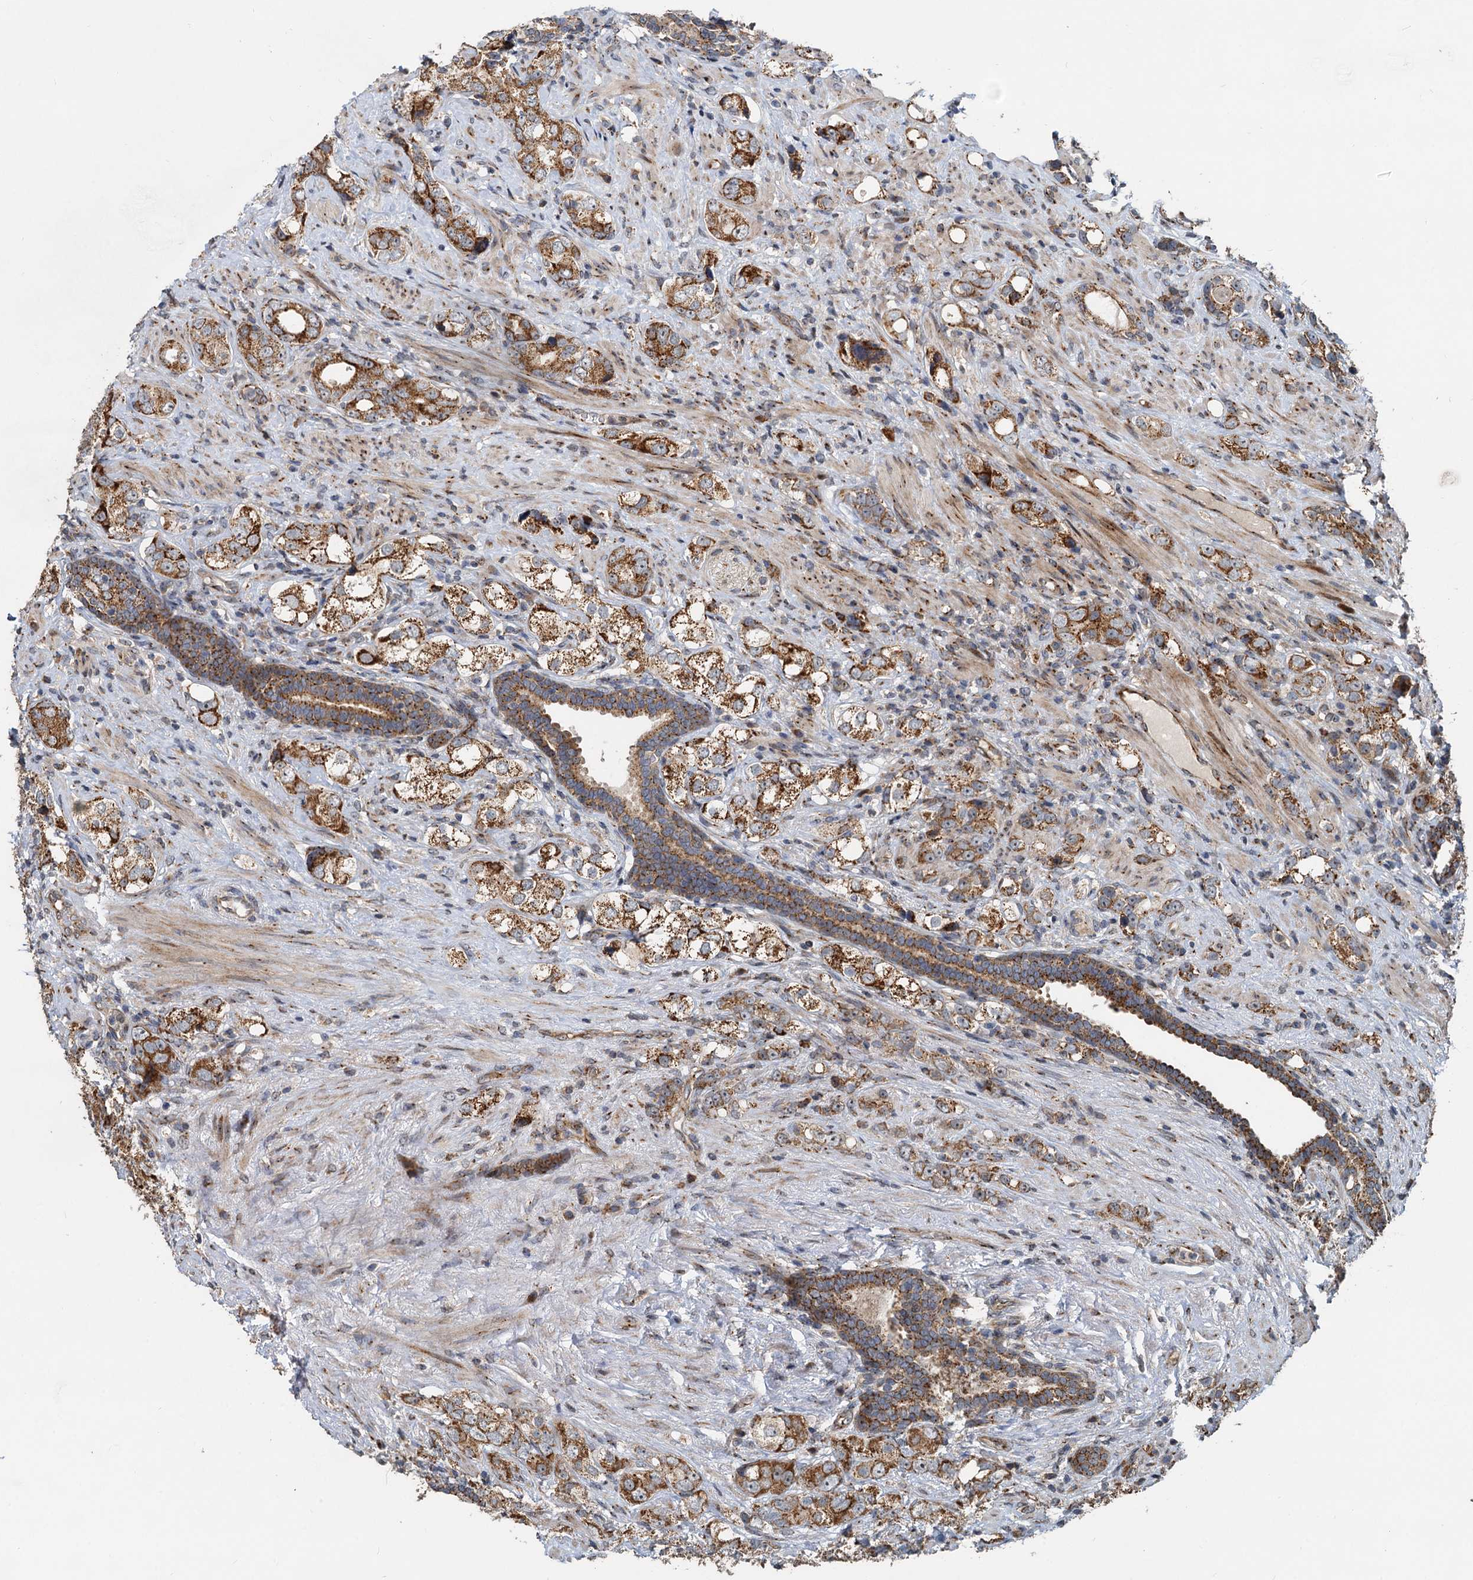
{"staining": {"intensity": "moderate", "quantity": ">75%", "location": "cytoplasmic/membranous"}, "tissue": "prostate cancer", "cell_type": "Tumor cells", "image_type": "cancer", "snomed": [{"axis": "morphology", "description": "Adenocarcinoma, High grade"}, {"axis": "topography", "description": "Prostate"}], "caption": "Tumor cells demonstrate medium levels of moderate cytoplasmic/membranous positivity in about >75% of cells in human prostate adenocarcinoma (high-grade).", "gene": "CEP68", "patient": {"sex": "male", "age": 63}}